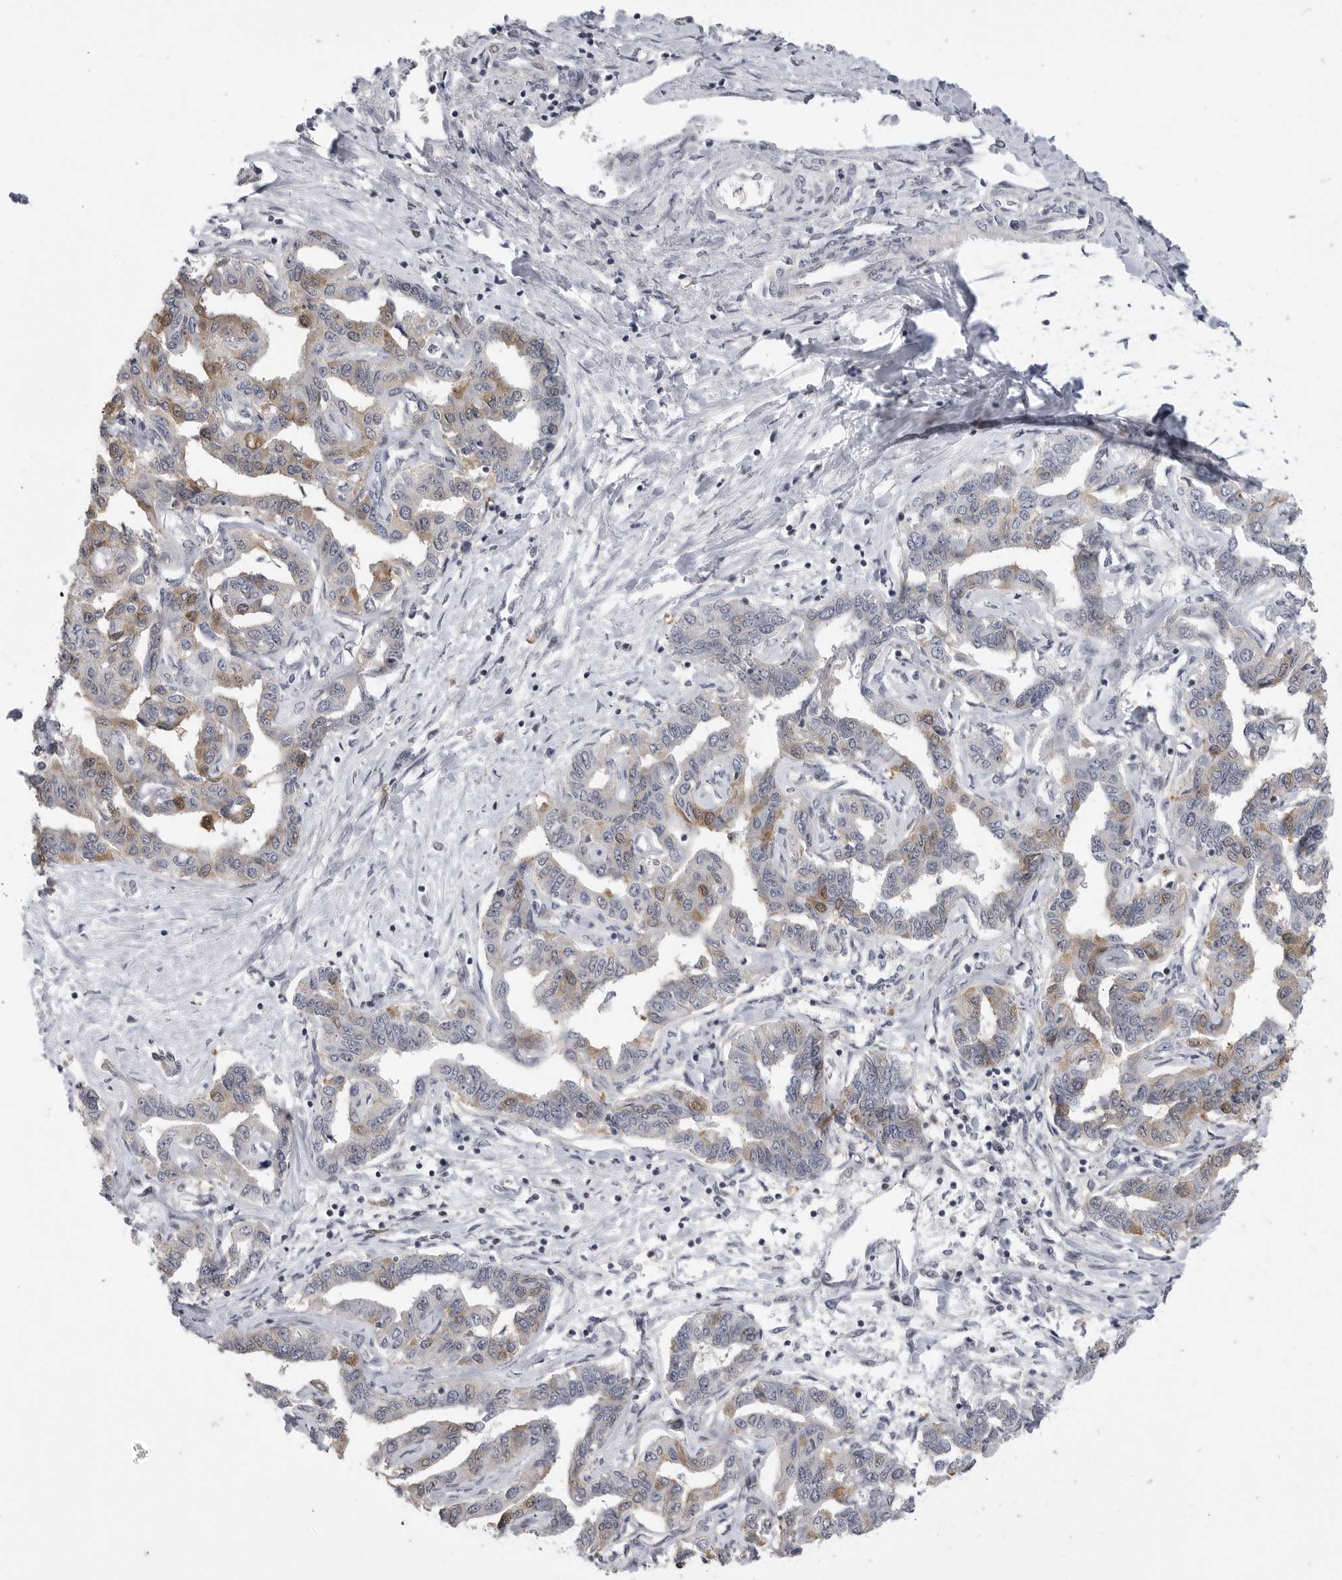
{"staining": {"intensity": "moderate", "quantity": "<25%", "location": "cytoplasmic/membranous,nuclear"}, "tissue": "liver cancer", "cell_type": "Tumor cells", "image_type": "cancer", "snomed": [{"axis": "morphology", "description": "Cholangiocarcinoma"}, {"axis": "topography", "description": "Liver"}], "caption": "Liver cholangiocarcinoma tissue exhibits moderate cytoplasmic/membranous and nuclear expression in approximately <25% of tumor cells, visualized by immunohistochemistry.", "gene": "FBXO43", "patient": {"sex": "male", "age": 59}}